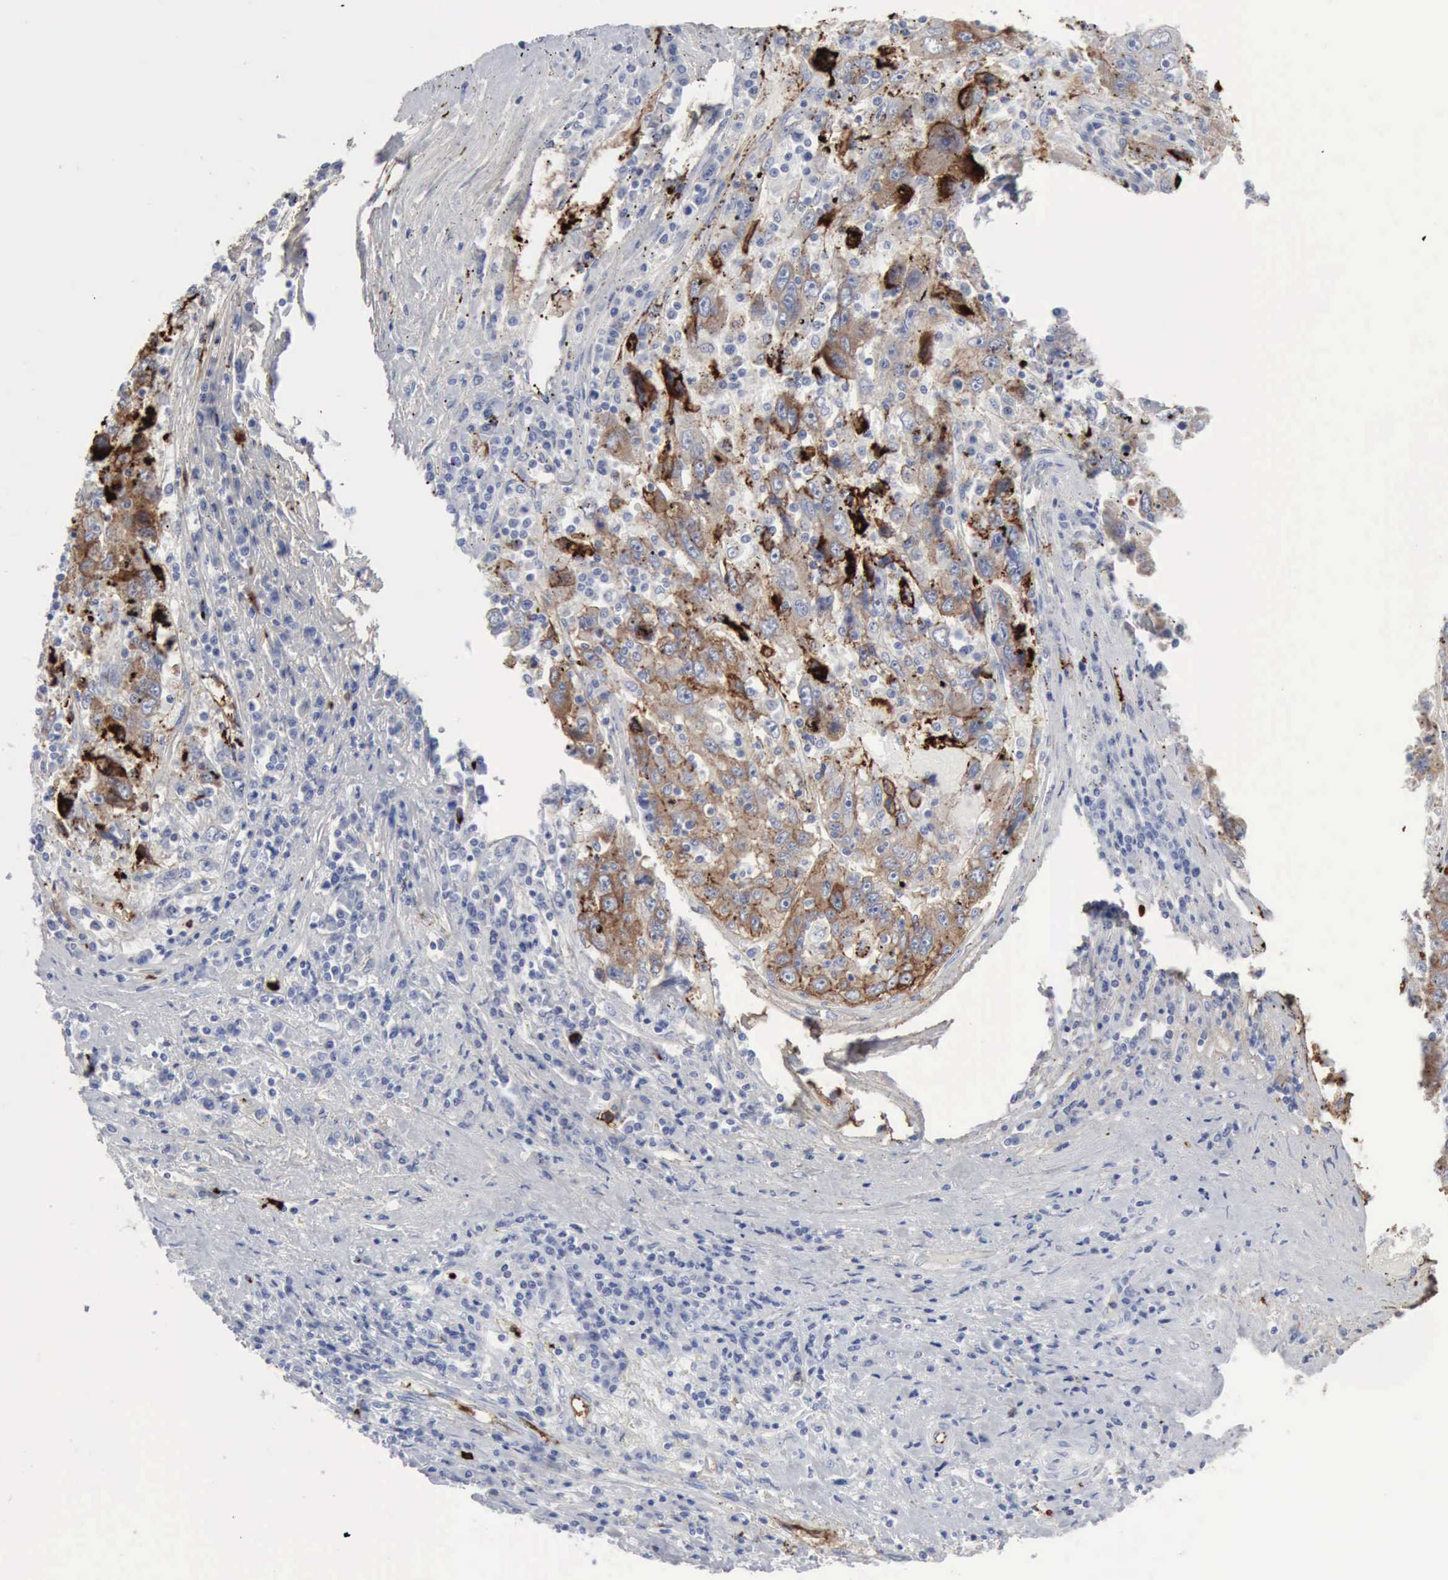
{"staining": {"intensity": "moderate", "quantity": ">75%", "location": "cytoplasmic/membranous"}, "tissue": "liver cancer", "cell_type": "Tumor cells", "image_type": "cancer", "snomed": [{"axis": "morphology", "description": "Carcinoma, Hepatocellular, NOS"}, {"axis": "topography", "description": "Liver"}], "caption": "Tumor cells exhibit medium levels of moderate cytoplasmic/membranous positivity in approximately >75% of cells in human liver hepatocellular carcinoma.", "gene": "C4BPA", "patient": {"sex": "male", "age": 49}}